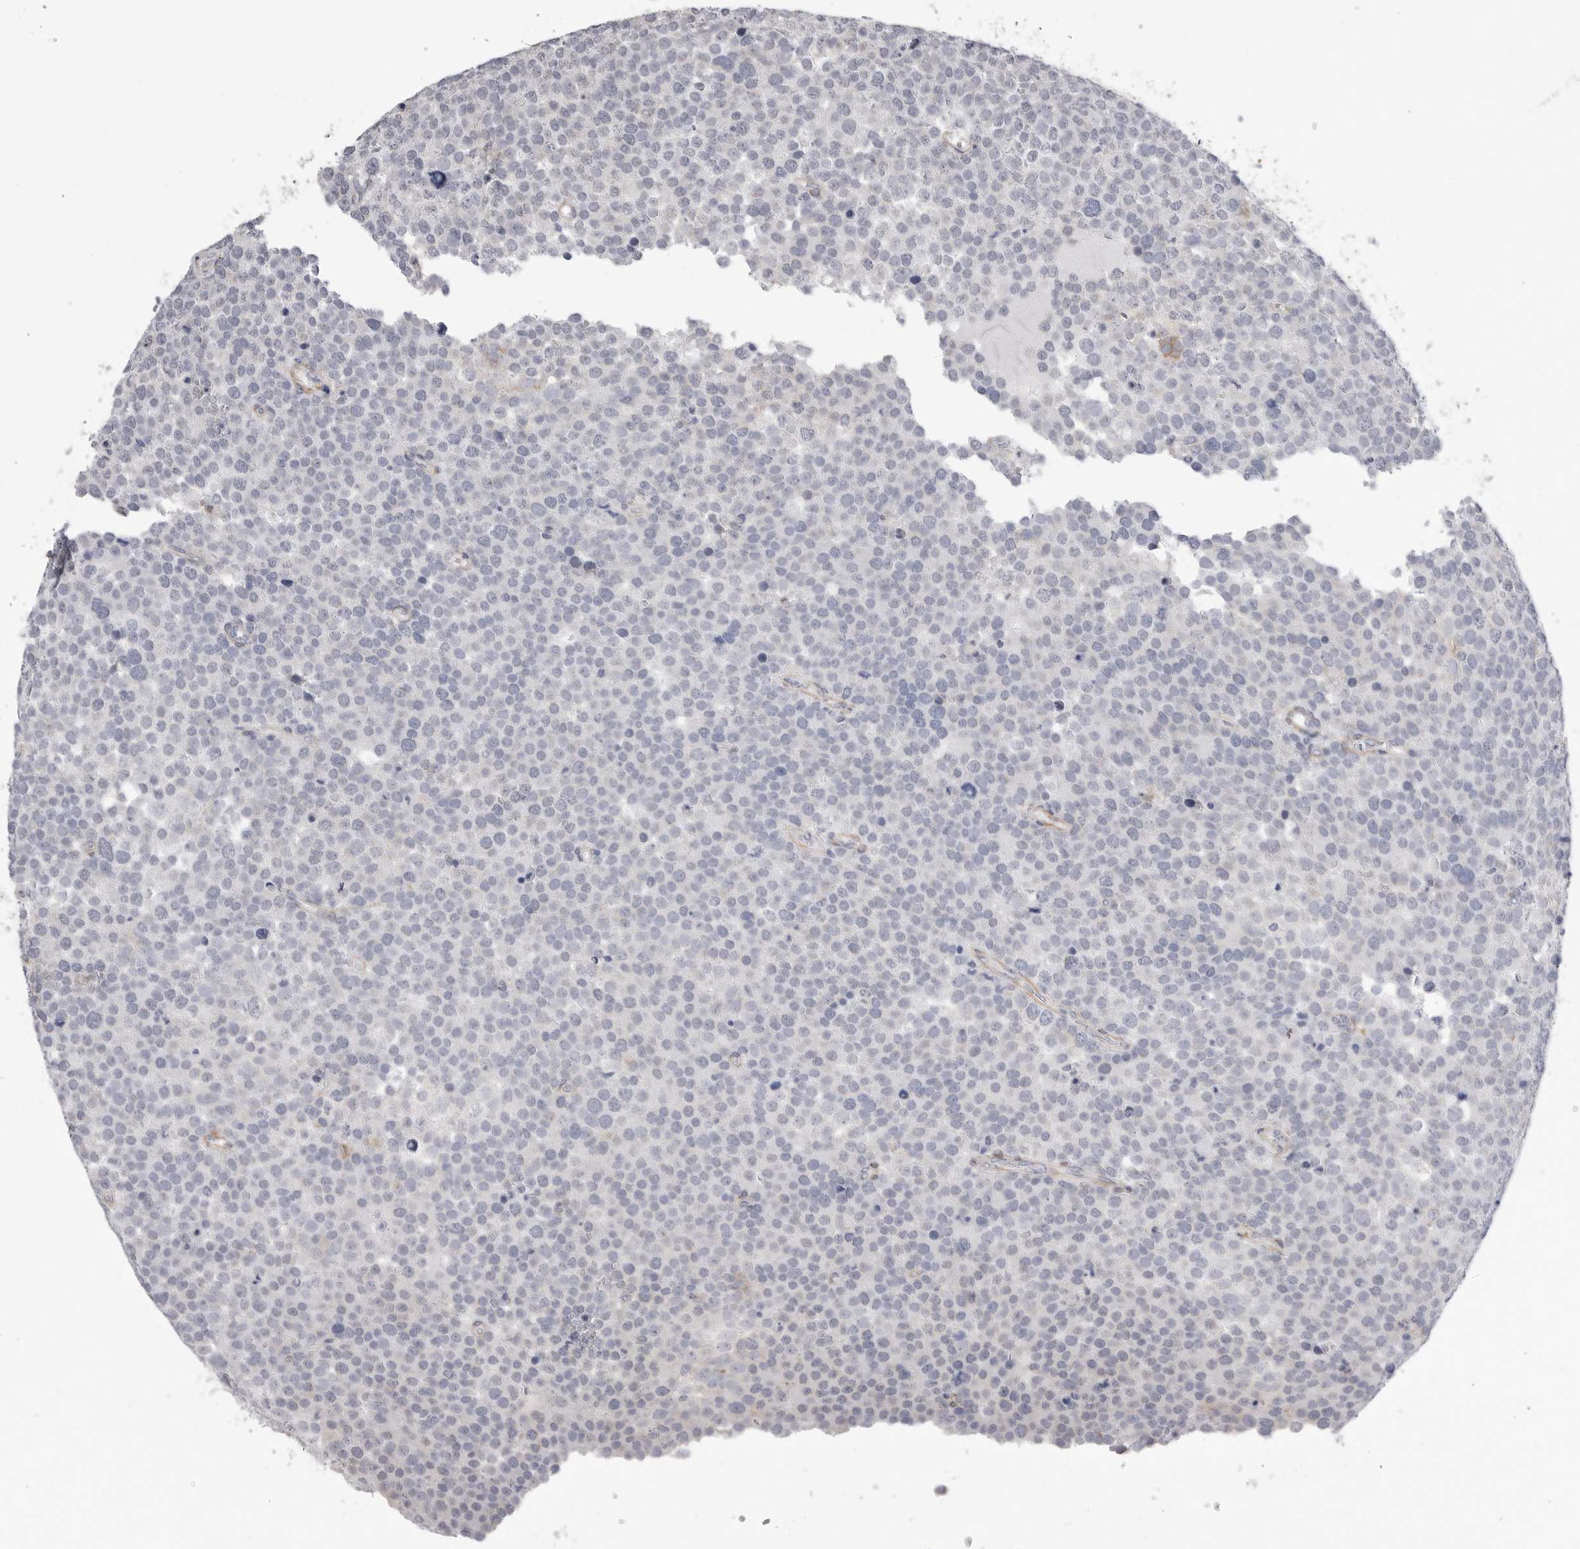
{"staining": {"intensity": "negative", "quantity": "none", "location": "none"}, "tissue": "testis cancer", "cell_type": "Tumor cells", "image_type": "cancer", "snomed": [{"axis": "morphology", "description": "Seminoma, NOS"}, {"axis": "topography", "description": "Testis"}], "caption": "Tumor cells are negative for brown protein staining in testis seminoma. (DAB immunohistochemistry visualized using brightfield microscopy, high magnification).", "gene": "AKAP12", "patient": {"sex": "male", "age": 71}}